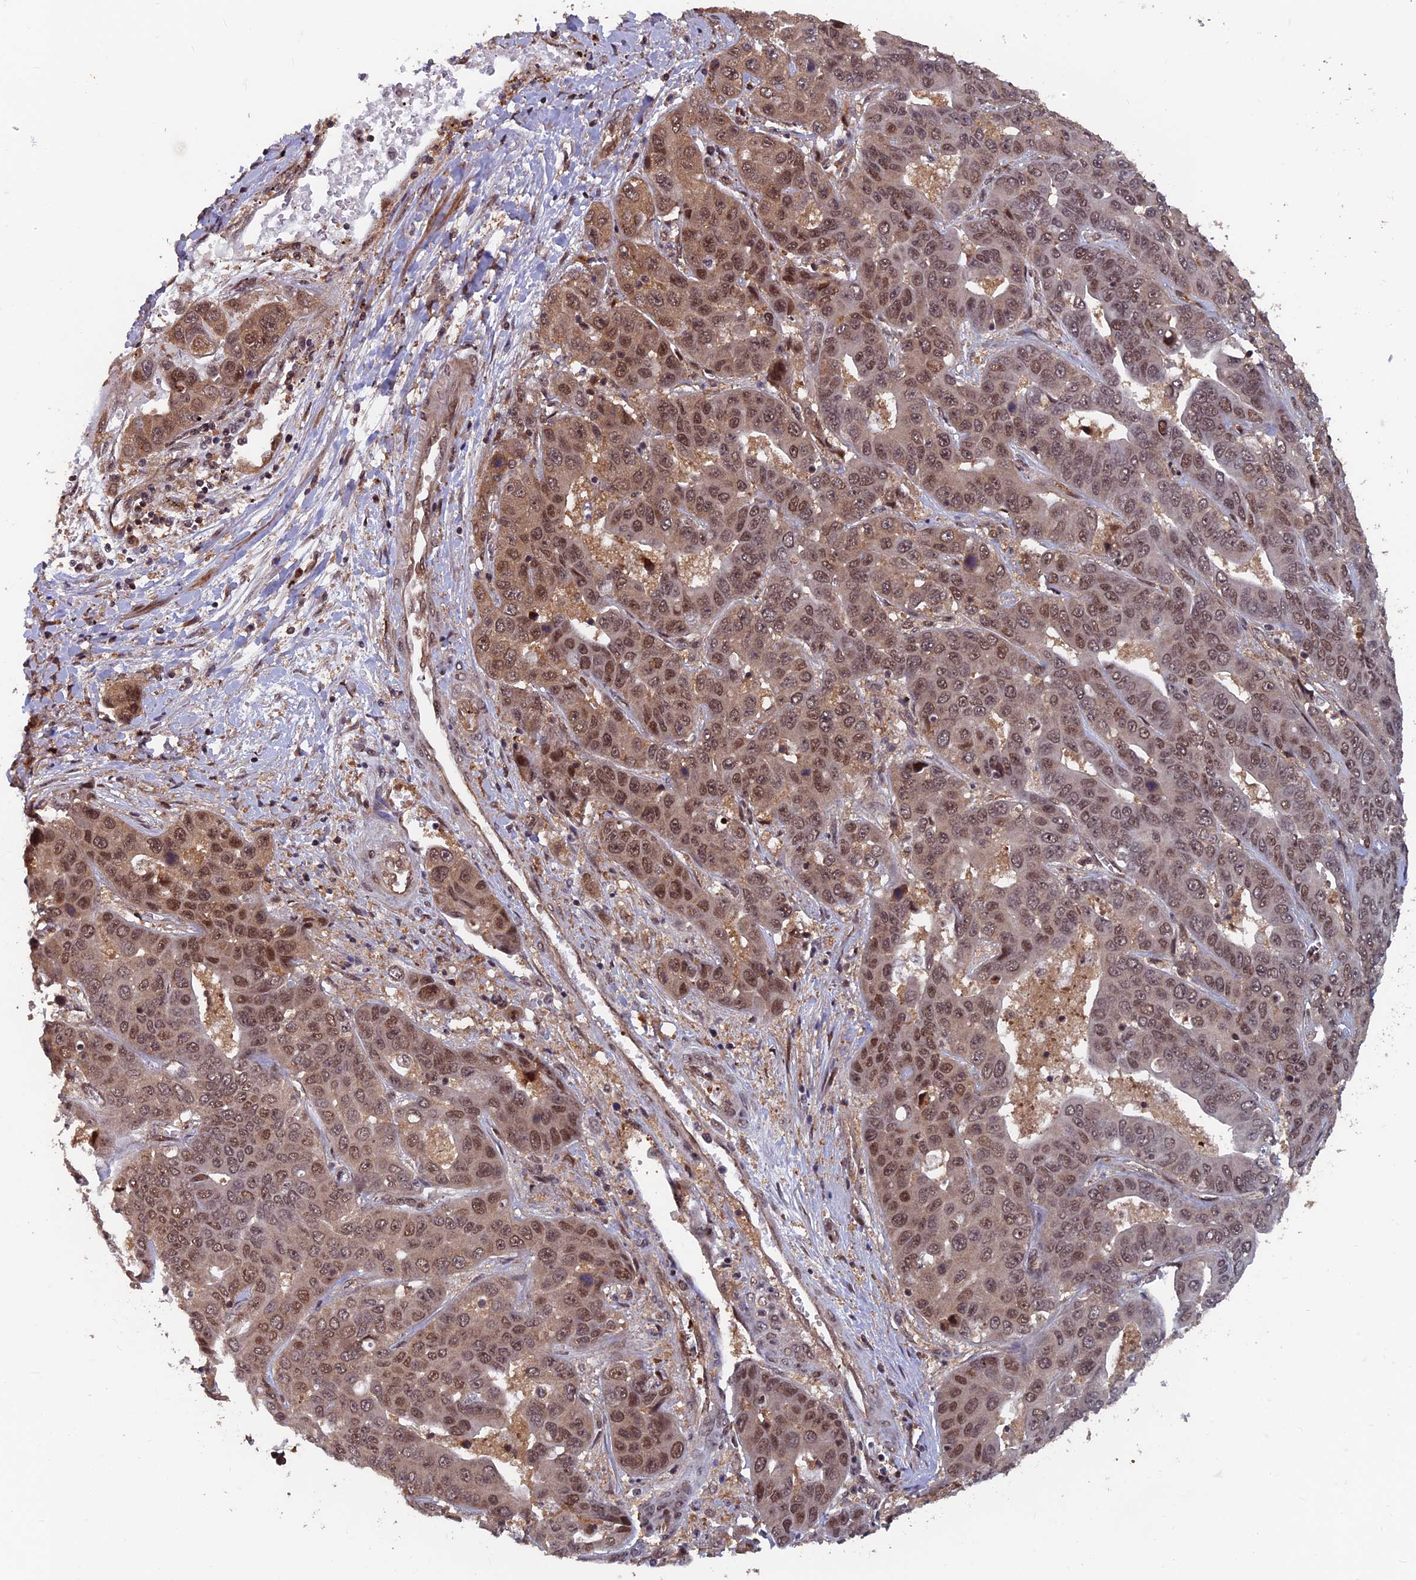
{"staining": {"intensity": "moderate", "quantity": ">75%", "location": "nuclear"}, "tissue": "liver cancer", "cell_type": "Tumor cells", "image_type": "cancer", "snomed": [{"axis": "morphology", "description": "Cholangiocarcinoma"}, {"axis": "topography", "description": "Liver"}], "caption": "High-magnification brightfield microscopy of liver cancer (cholangiocarcinoma) stained with DAB (brown) and counterstained with hematoxylin (blue). tumor cells exhibit moderate nuclear staining is seen in about>75% of cells. (brown staining indicates protein expression, while blue staining denotes nuclei).", "gene": "FAM53C", "patient": {"sex": "female", "age": 52}}